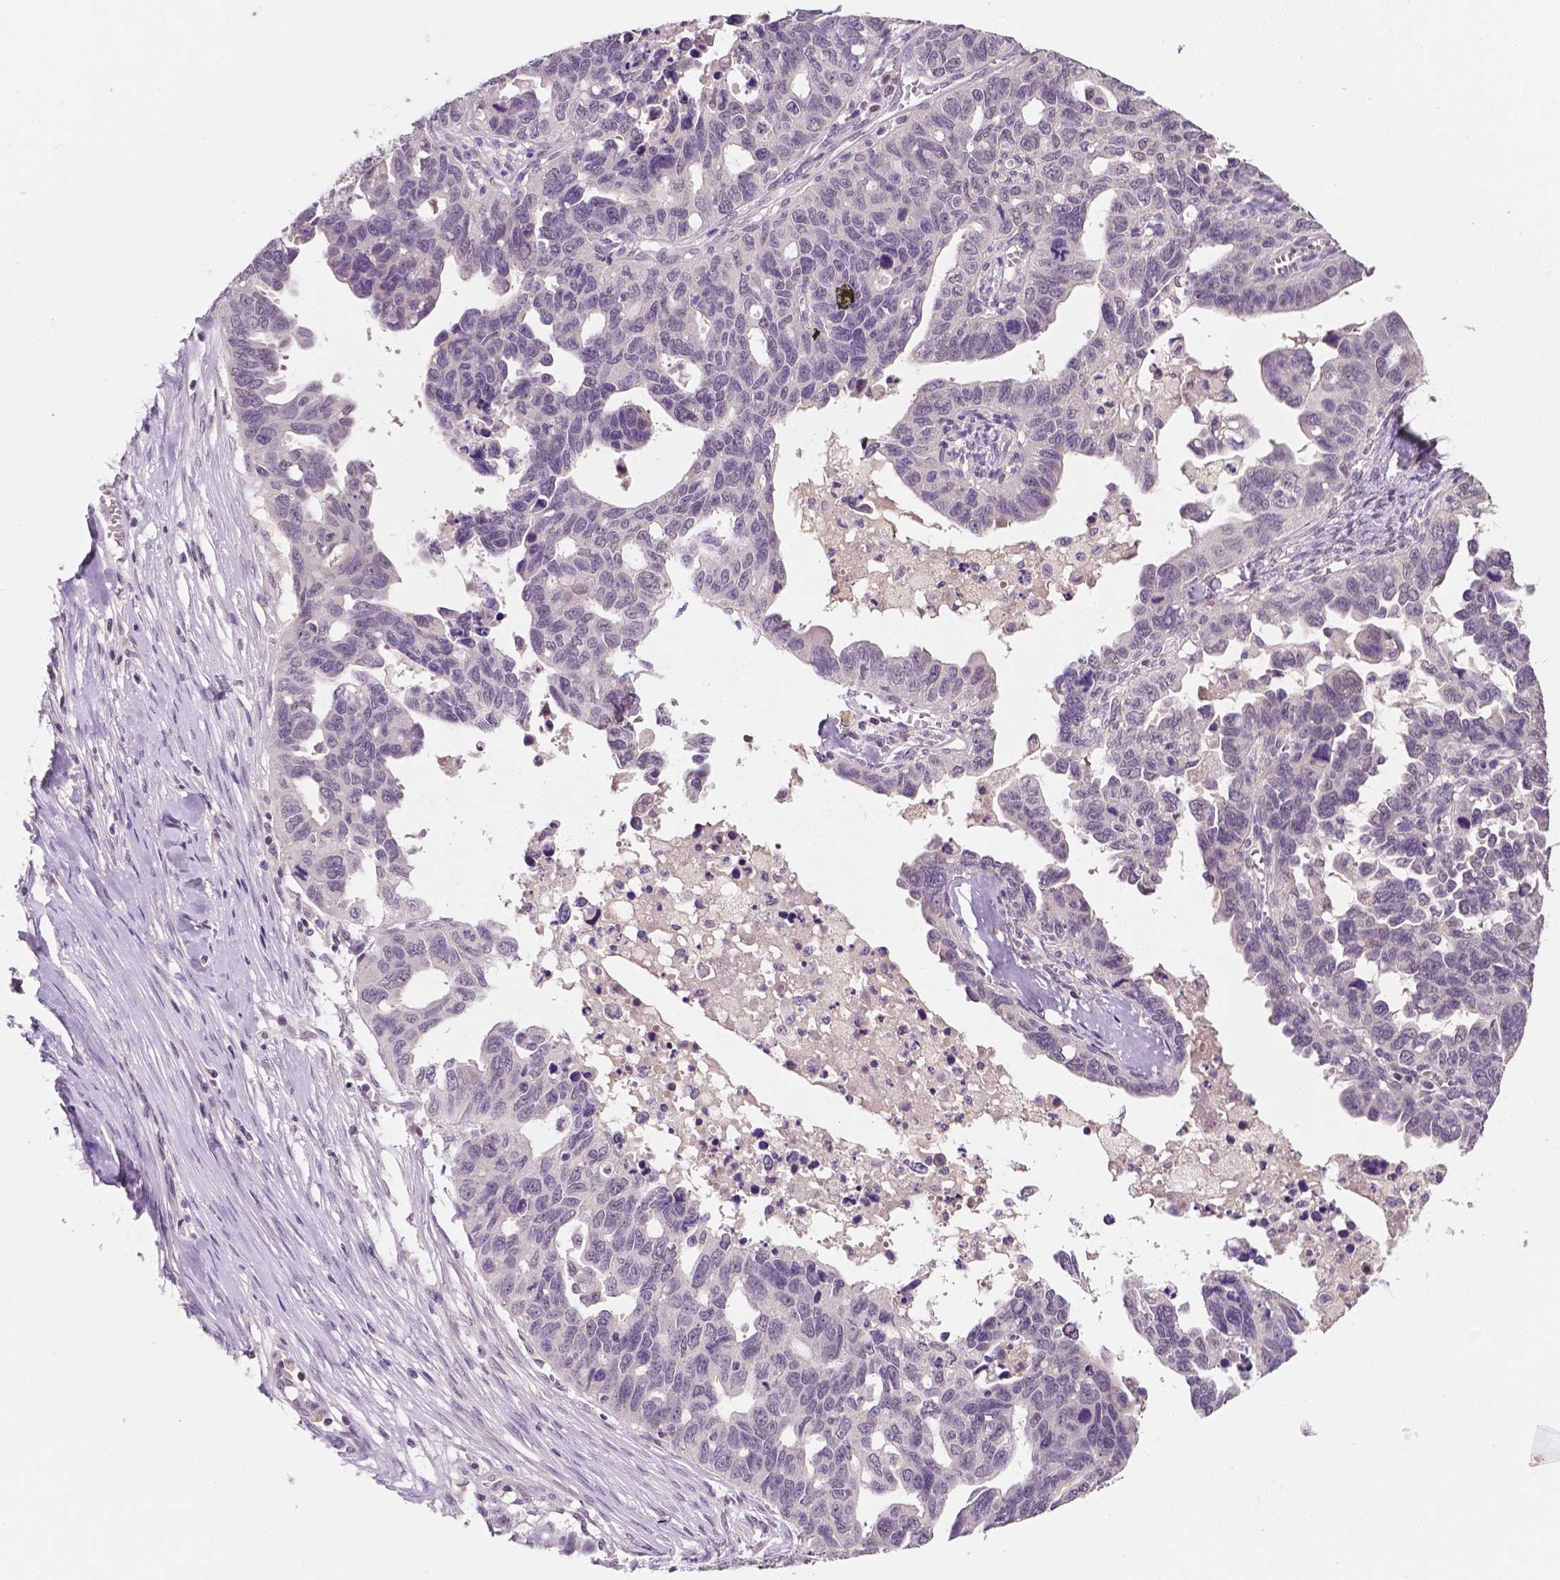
{"staining": {"intensity": "negative", "quantity": "none", "location": "none"}, "tissue": "ovarian cancer", "cell_type": "Tumor cells", "image_type": "cancer", "snomed": [{"axis": "morphology", "description": "Cystadenocarcinoma, serous, NOS"}, {"axis": "topography", "description": "Ovary"}], "caption": "The IHC histopathology image has no significant expression in tumor cells of ovarian cancer tissue. (DAB (3,3'-diaminobenzidine) IHC visualized using brightfield microscopy, high magnification).", "gene": "MROH6", "patient": {"sex": "female", "age": 69}}